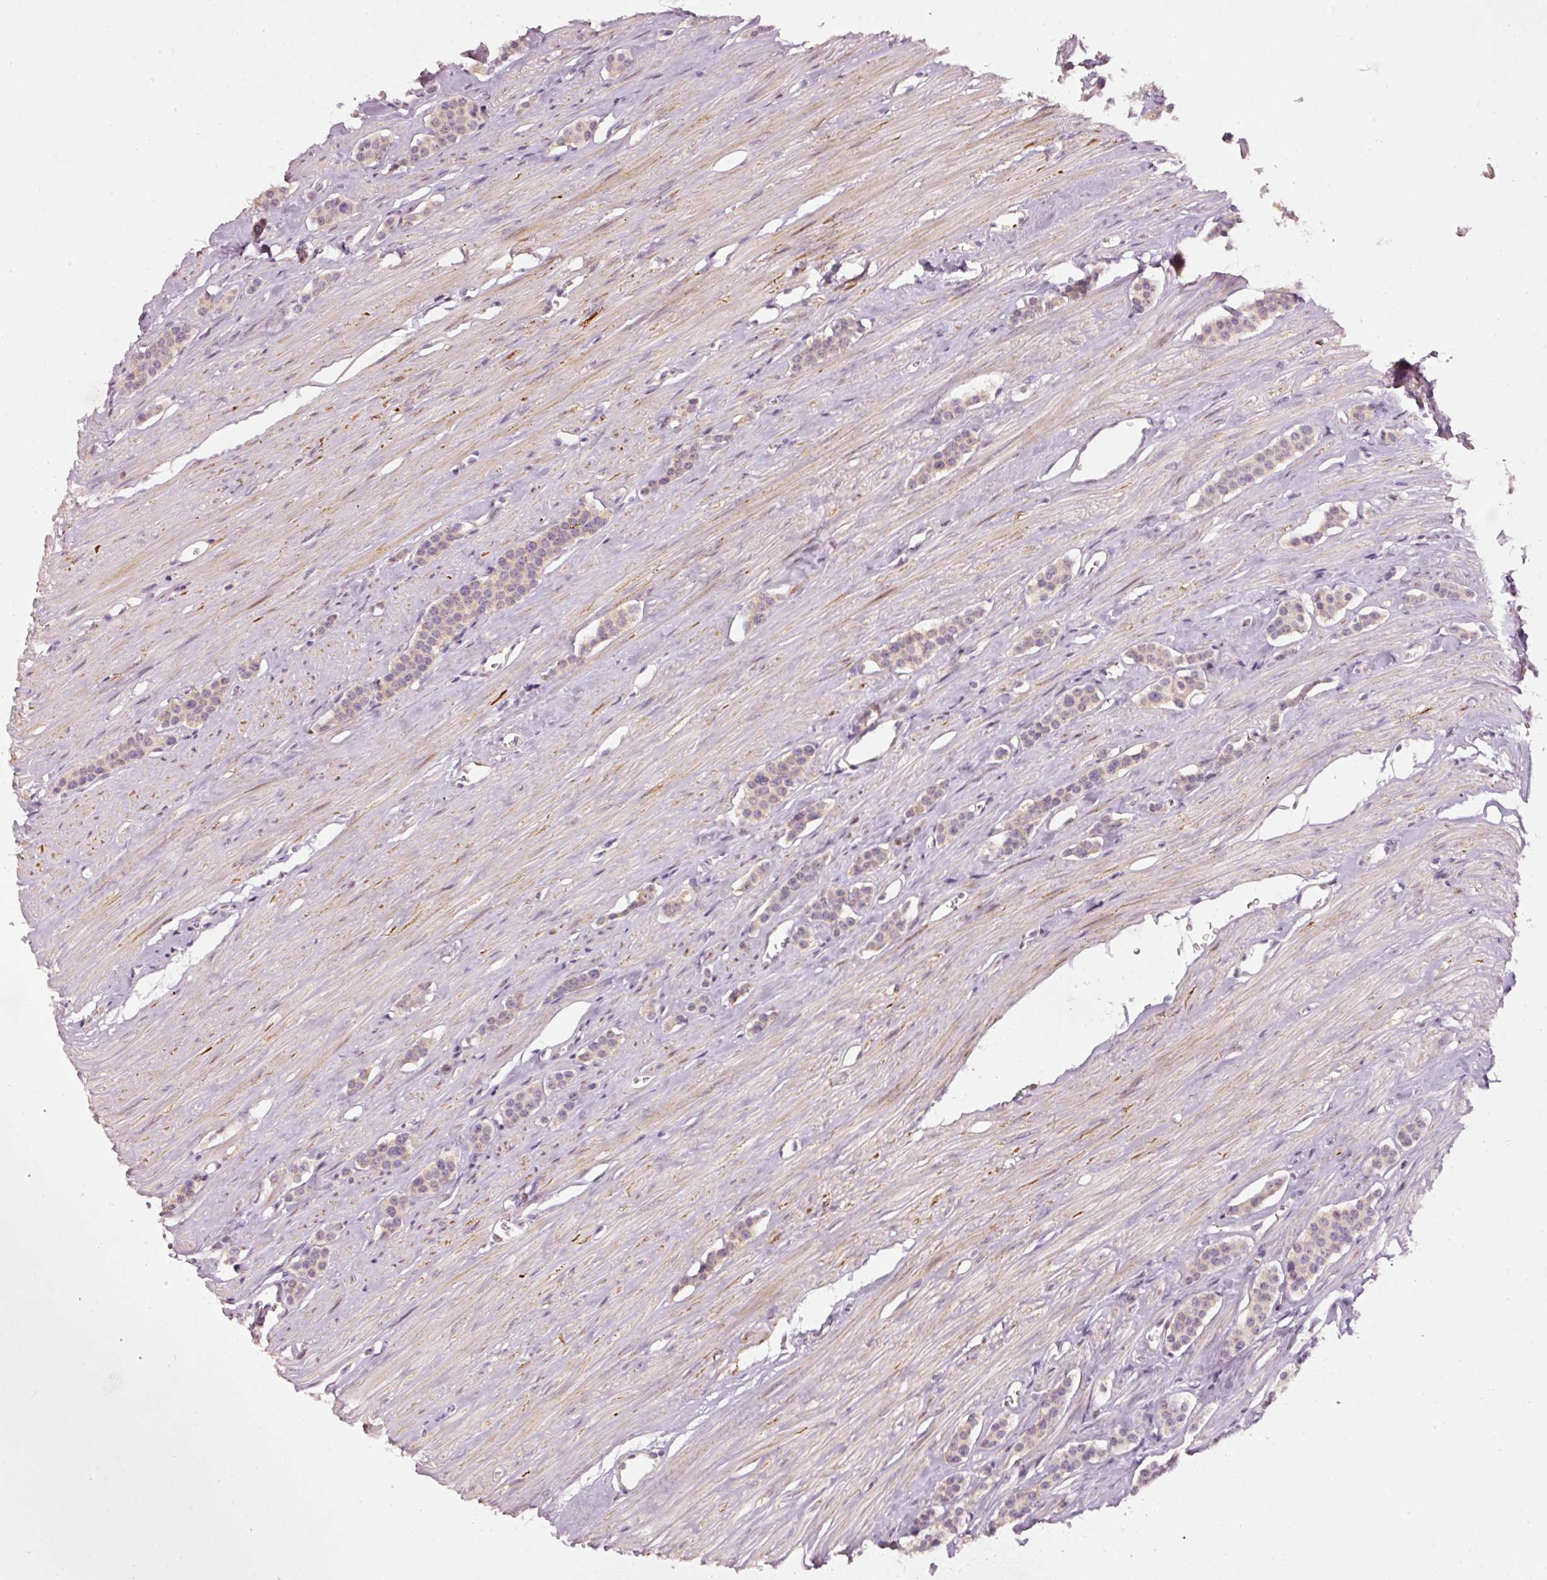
{"staining": {"intensity": "negative", "quantity": "none", "location": "none"}, "tissue": "carcinoid", "cell_type": "Tumor cells", "image_type": "cancer", "snomed": [{"axis": "morphology", "description": "Carcinoid, malignant, NOS"}, {"axis": "topography", "description": "Small intestine"}], "caption": "The micrograph shows no significant positivity in tumor cells of carcinoid (malignant).", "gene": "TOB2", "patient": {"sex": "male", "age": 60}}